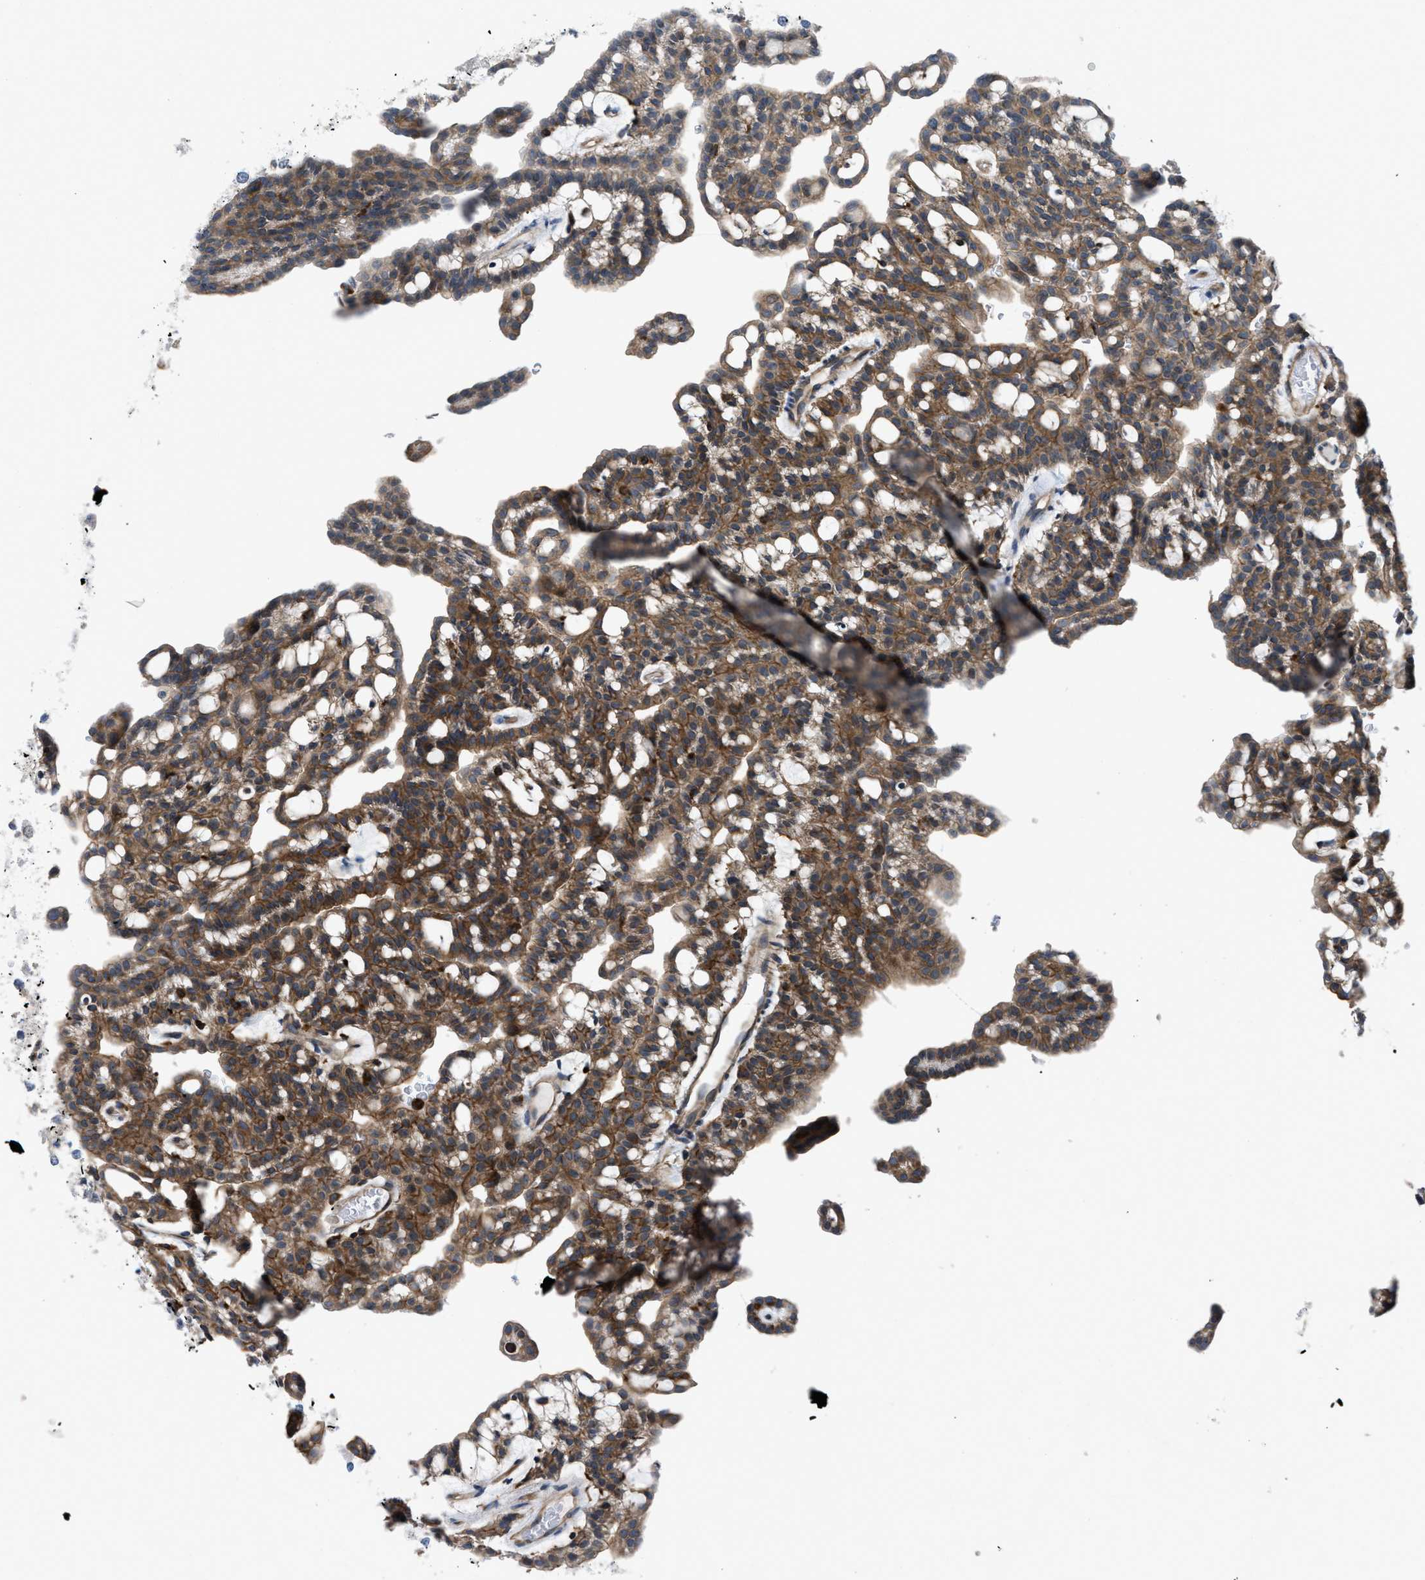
{"staining": {"intensity": "moderate", "quantity": ">75%", "location": "cytoplasmic/membranous"}, "tissue": "renal cancer", "cell_type": "Tumor cells", "image_type": "cancer", "snomed": [{"axis": "morphology", "description": "Adenocarcinoma, NOS"}, {"axis": "topography", "description": "Kidney"}], "caption": "A brown stain shows moderate cytoplasmic/membranous expression of a protein in renal cancer tumor cells.", "gene": "MYO18A", "patient": {"sex": "male", "age": 63}}